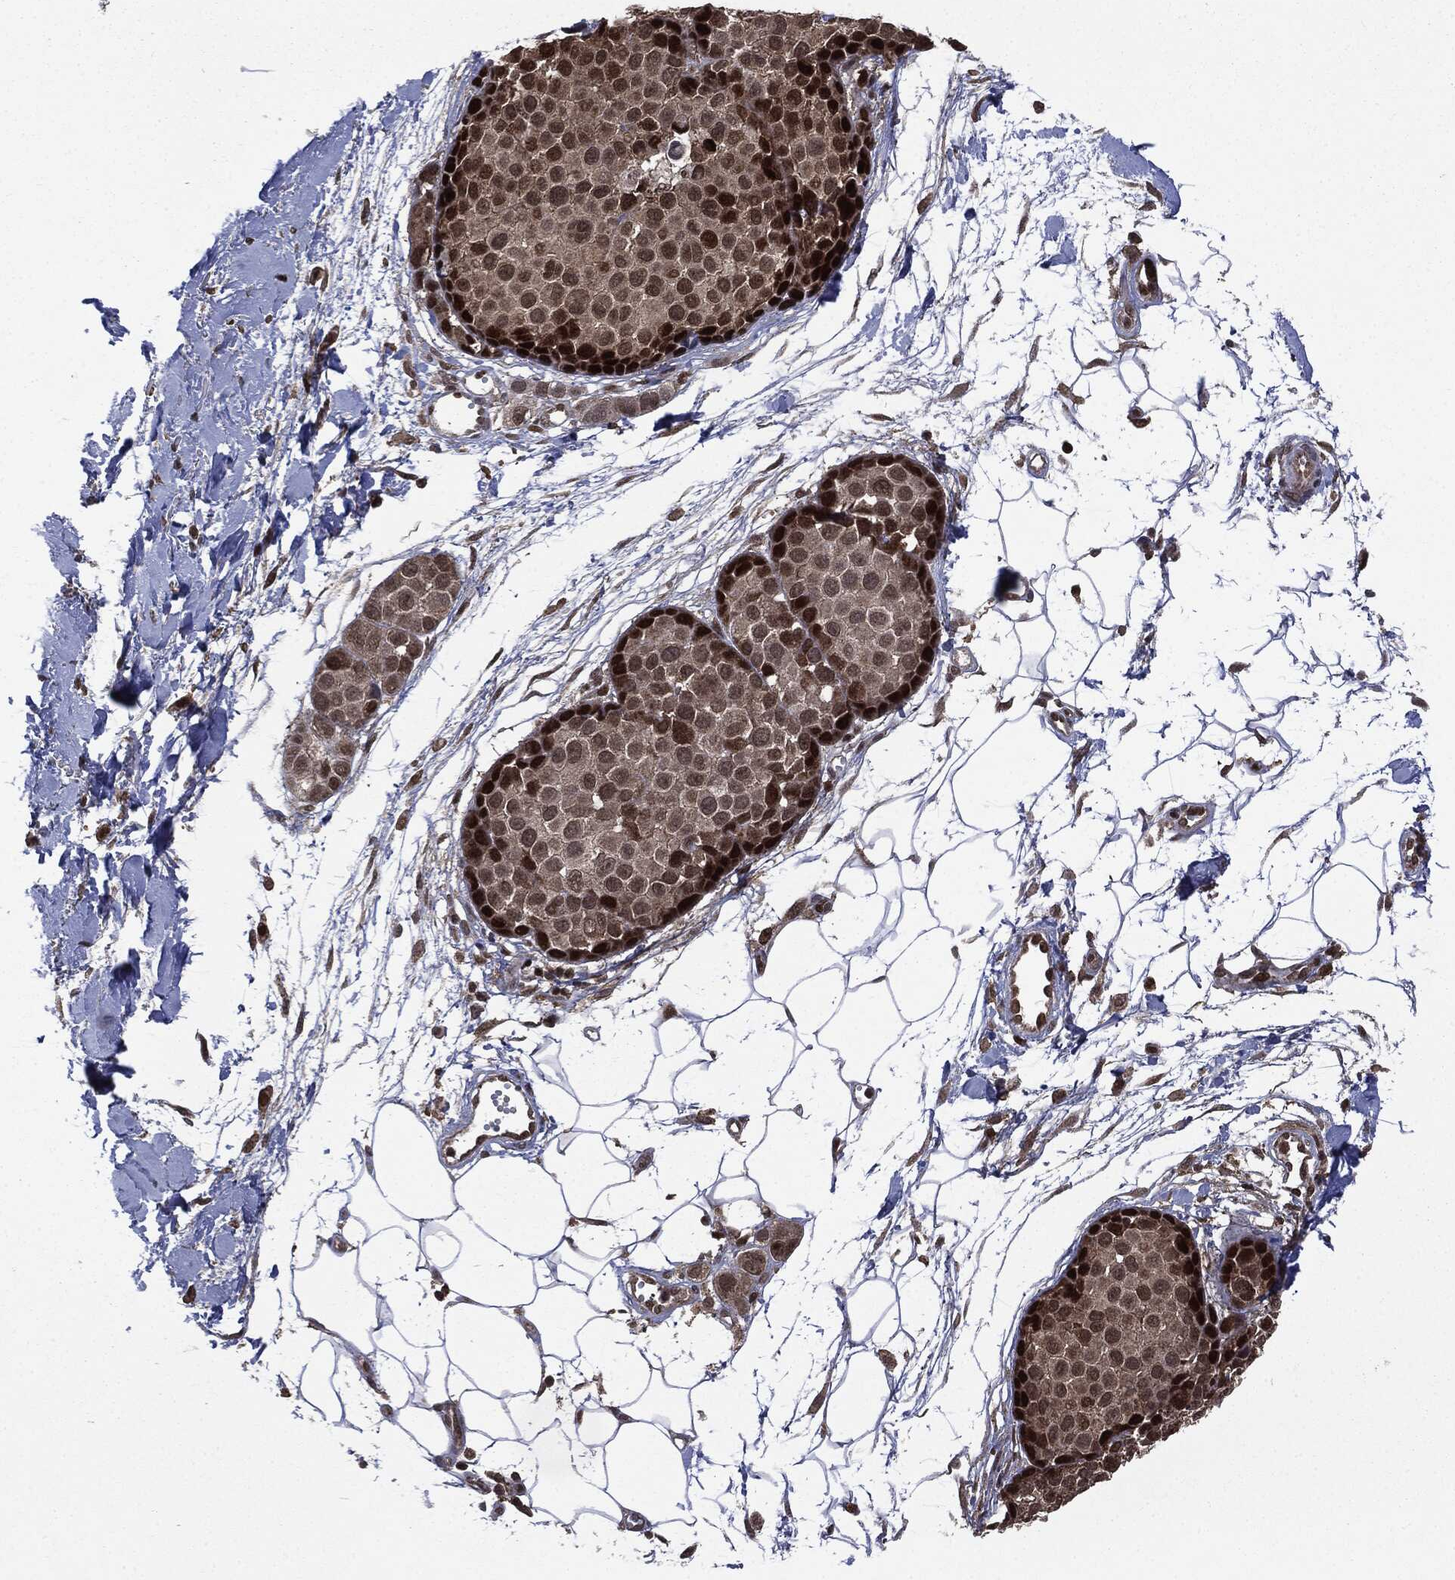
{"staining": {"intensity": "strong", "quantity": "<25%", "location": "nuclear"}, "tissue": "melanoma", "cell_type": "Tumor cells", "image_type": "cancer", "snomed": [{"axis": "morphology", "description": "Malignant melanoma, NOS"}, {"axis": "topography", "description": "Skin"}], "caption": "Approximately <25% of tumor cells in human malignant melanoma exhibit strong nuclear protein positivity as visualized by brown immunohistochemical staining.", "gene": "PTPA", "patient": {"sex": "female", "age": 86}}